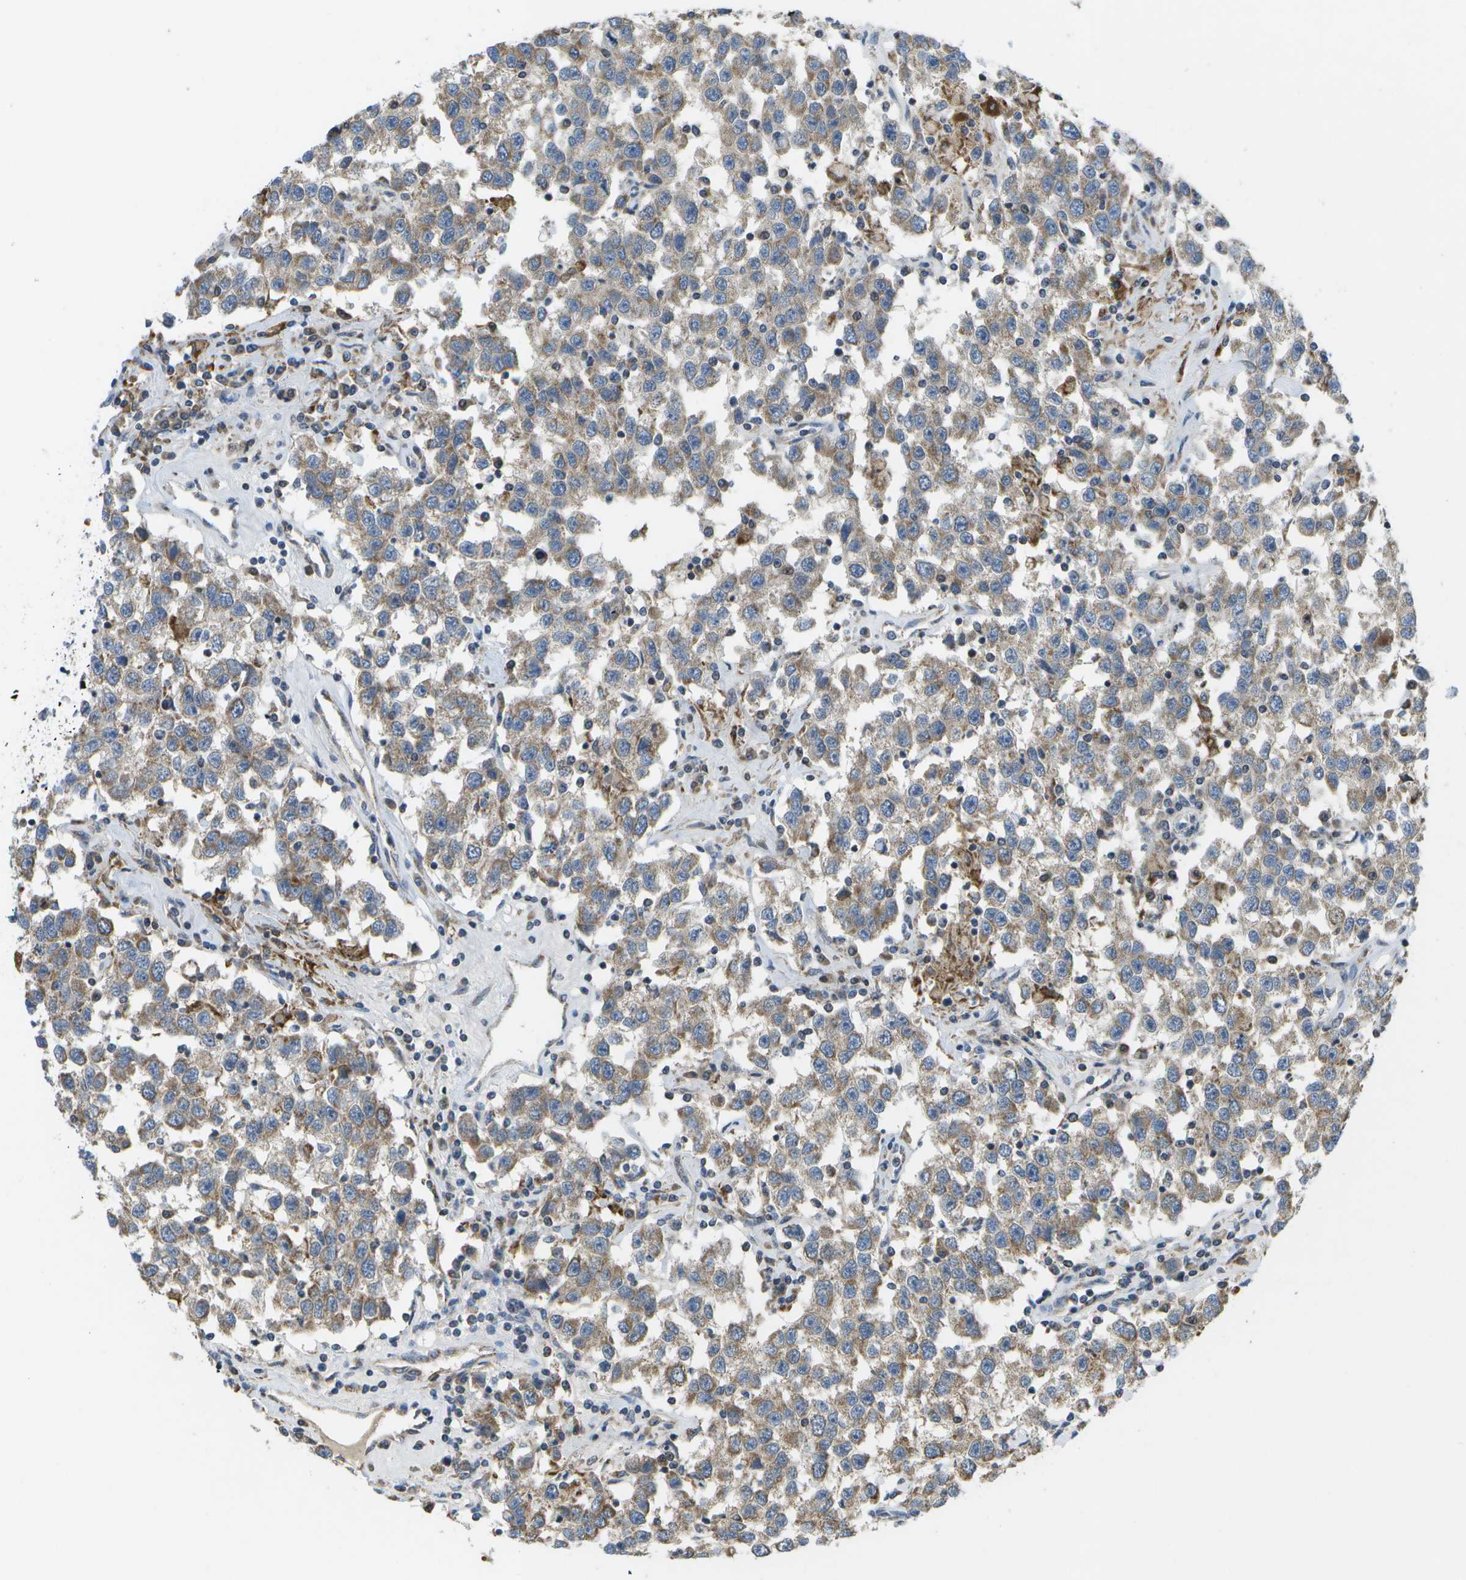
{"staining": {"intensity": "moderate", "quantity": ">75%", "location": "cytoplasmic/membranous"}, "tissue": "testis cancer", "cell_type": "Tumor cells", "image_type": "cancer", "snomed": [{"axis": "morphology", "description": "Seminoma, NOS"}, {"axis": "topography", "description": "Testis"}], "caption": "Immunohistochemistry (IHC) of human testis cancer shows medium levels of moderate cytoplasmic/membranous staining in about >75% of tumor cells. The staining was performed using DAB (3,3'-diaminobenzidine), with brown indicating positive protein expression. Nuclei are stained blue with hematoxylin.", "gene": "HADHA", "patient": {"sex": "male", "age": 41}}